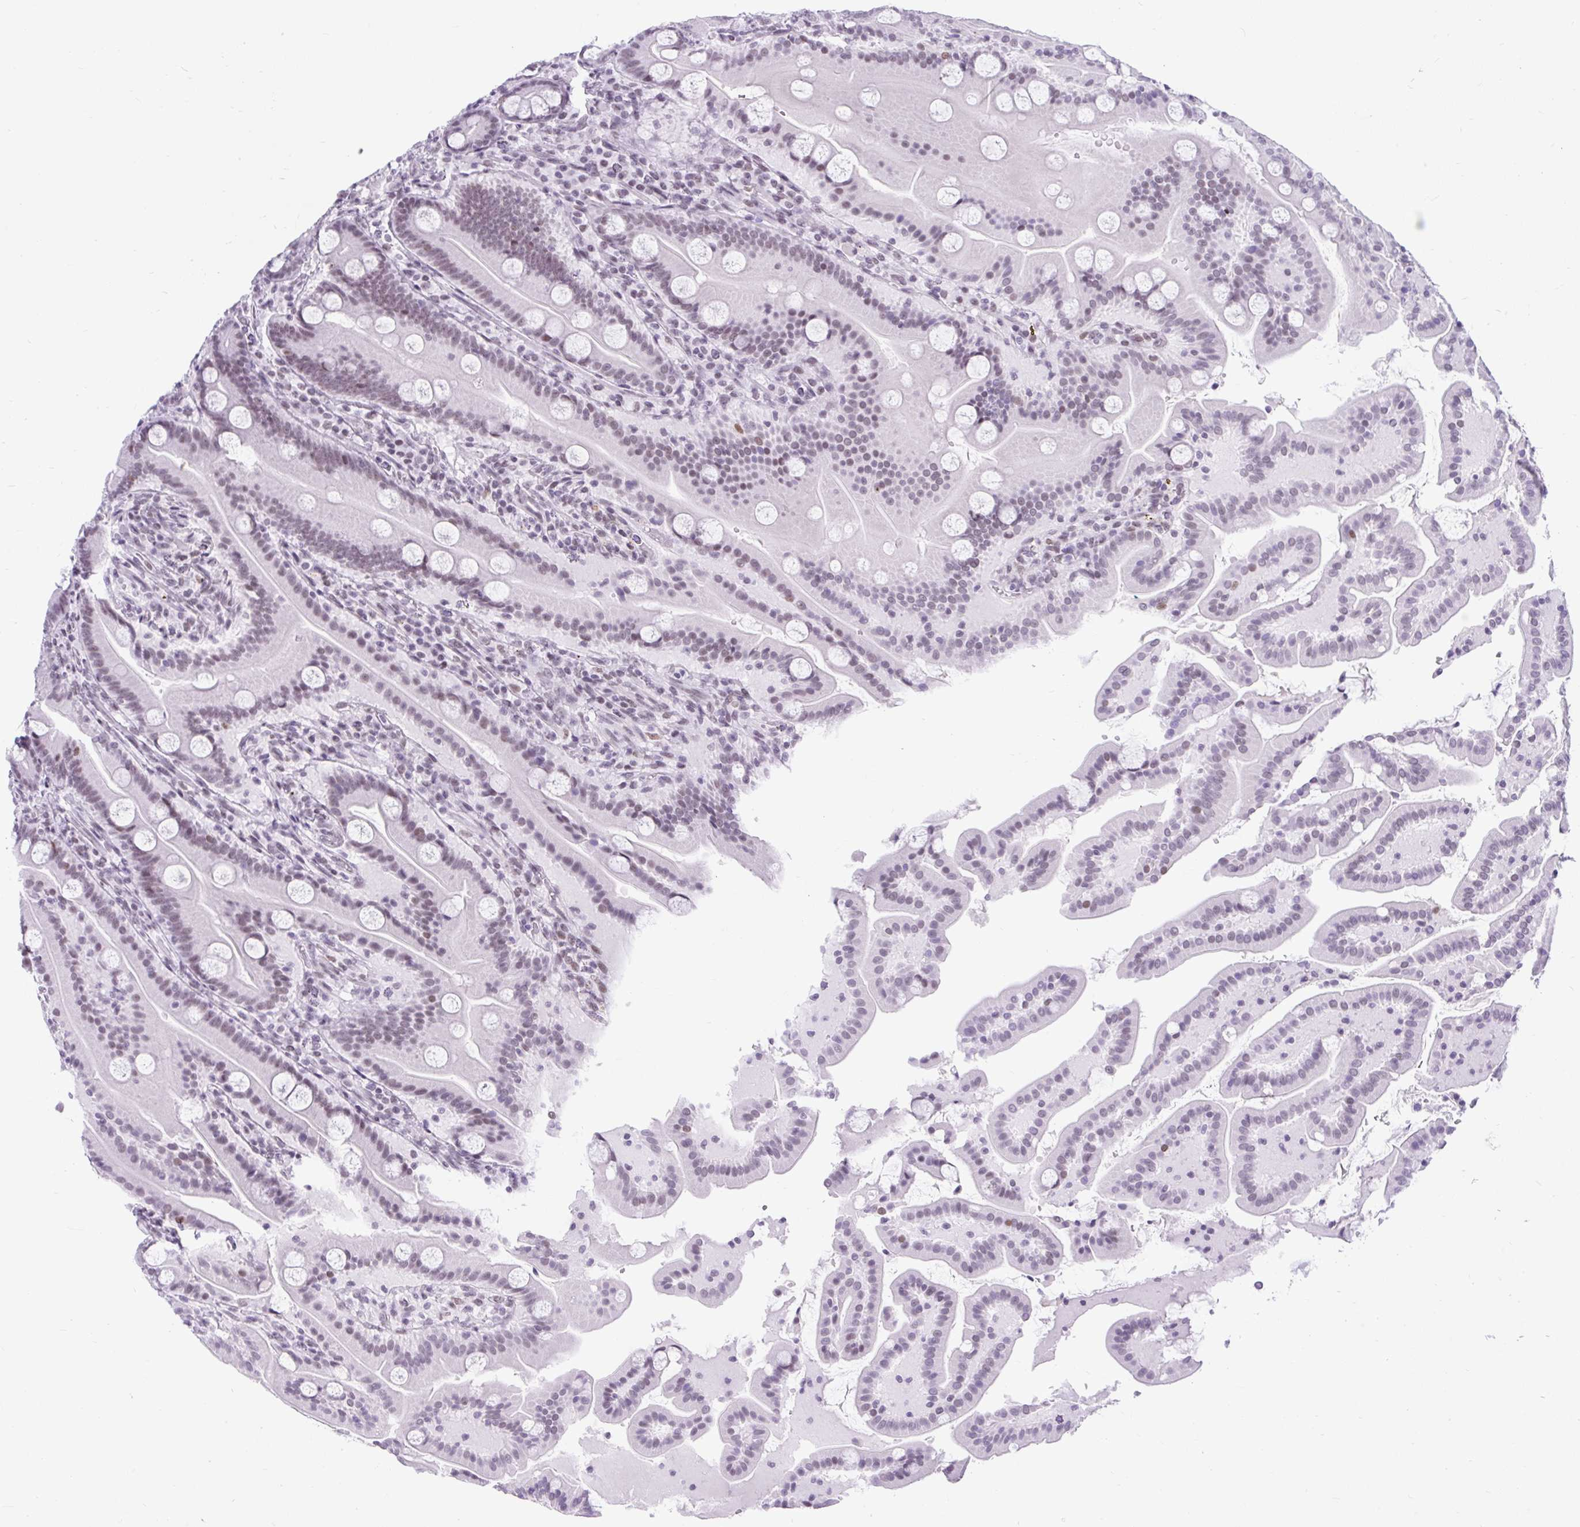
{"staining": {"intensity": "weak", "quantity": "<25%", "location": "nuclear"}, "tissue": "duodenum", "cell_type": "Glandular cells", "image_type": "normal", "snomed": [{"axis": "morphology", "description": "Normal tissue, NOS"}, {"axis": "topography", "description": "Duodenum"}], "caption": "High power microscopy histopathology image of an immunohistochemistry (IHC) image of unremarkable duodenum, revealing no significant staining in glandular cells. The staining was performed using DAB to visualize the protein expression in brown, while the nuclei were stained in blue with hematoxylin (Magnification: 20x).", "gene": "PLCXD2", "patient": {"sex": "male", "age": 55}}